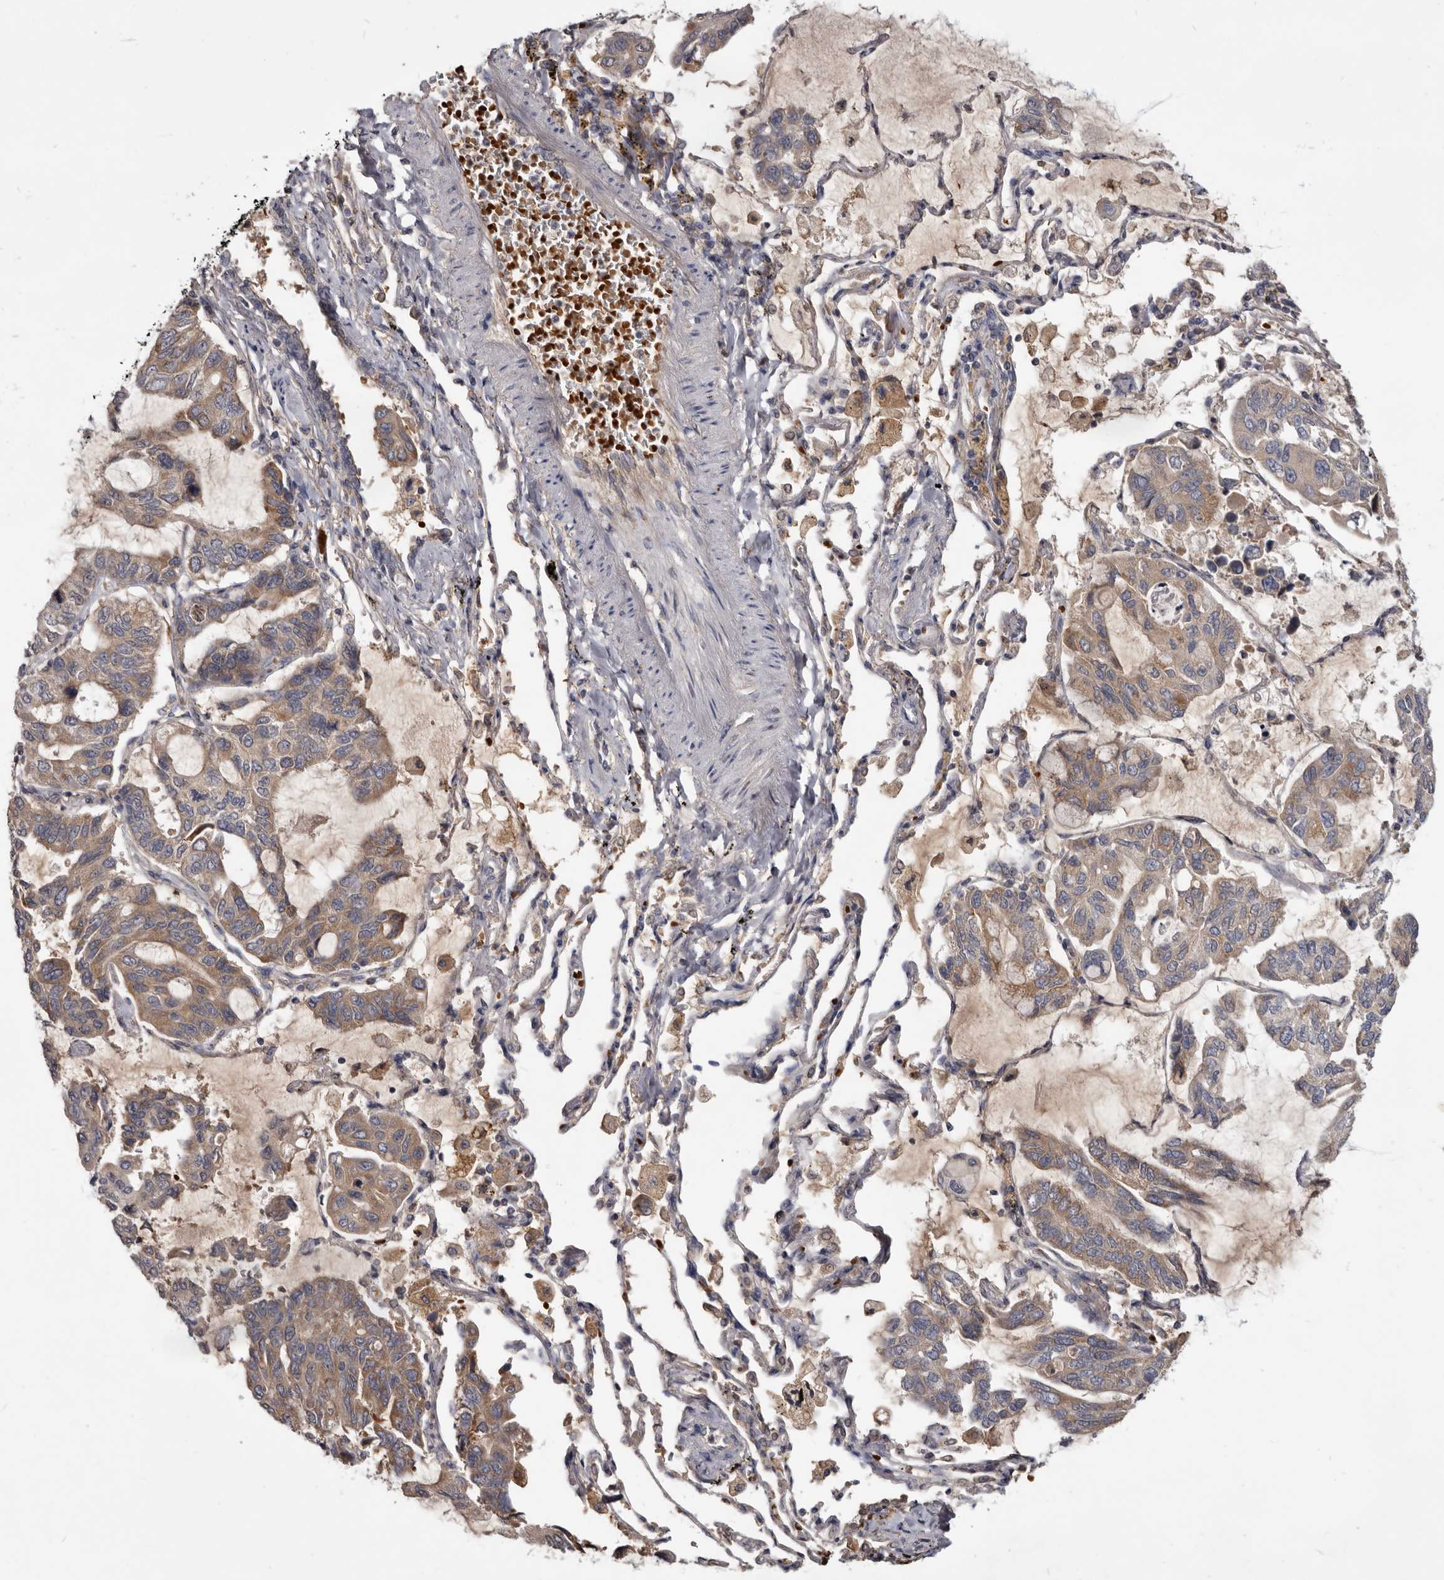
{"staining": {"intensity": "moderate", "quantity": "25%-75%", "location": "cytoplasmic/membranous"}, "tissue": "lung cancer", "cell_type": "Tumor cells", "image_type": "cancer", "snomed": [{"axis": "morphology", "description": "Adenocarcinoma, NOS"}, {"axis": "topography", "description": "Lung"}], "caption": "Immunohistochemistry (IHC) of lung adenocarcinoma reveals medium levels of moderate cytoplasmic/membranous staining in about 25%-75% of tumor cells.", "gene": "NENF", "patient": {"sex": "male", "age": 64}}